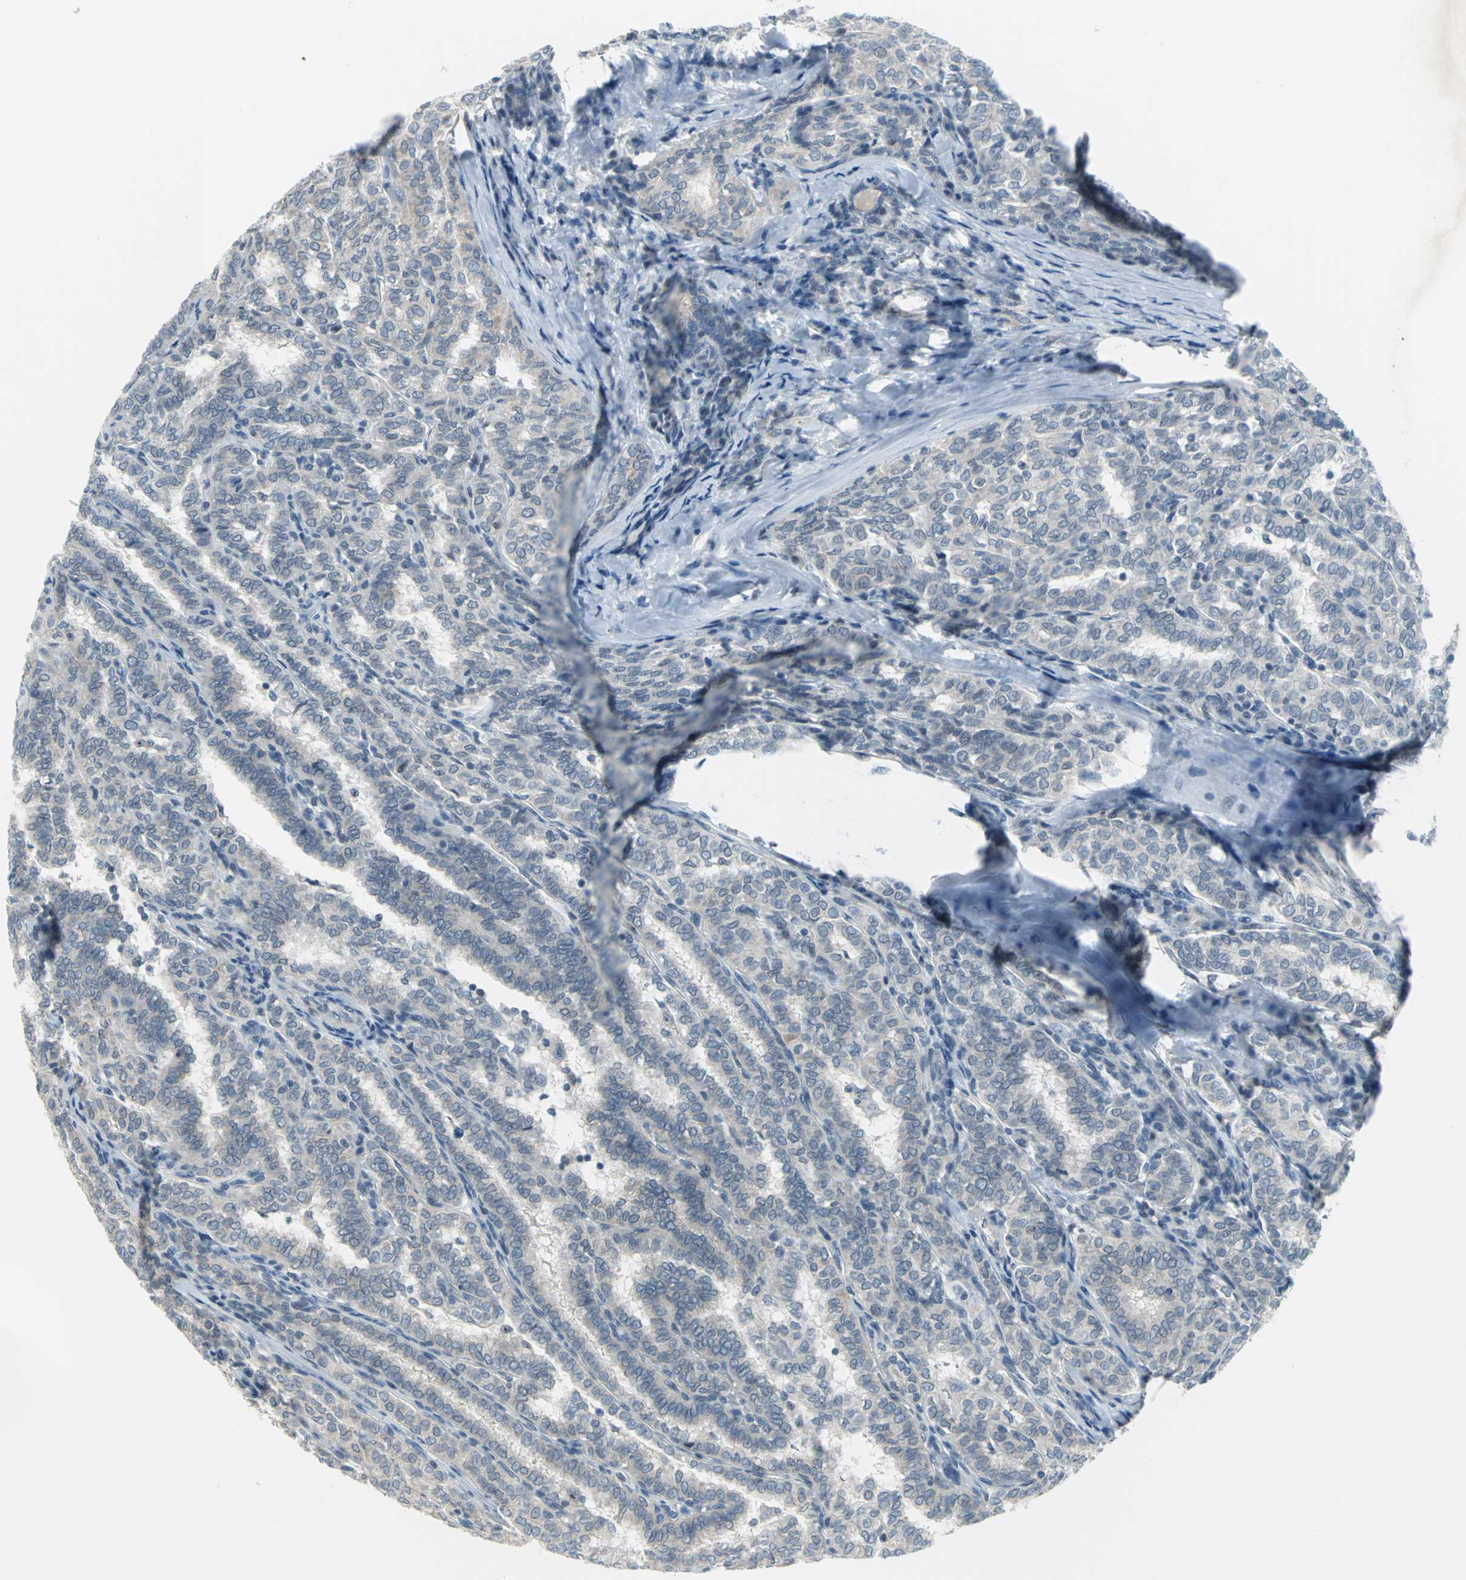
{"staining": {"intensity": "weak", "quantity": "<25%", "location": "nuclear"}, "tissue": "thyroid cancer", "cell_type": "Tumor cells", "image_type": "cancer", "snomed": [{"axis": "morphology", "description": "Papillary adenocarcinoma, NOS"}, {"axis": "topography", "description": "Thyroid gland"}], "caption": "There is no significant staining in tumor cells of thyroid cancer.", "gene": "MYBBP1A", "patient": {"sex": "female", "age": 30}}